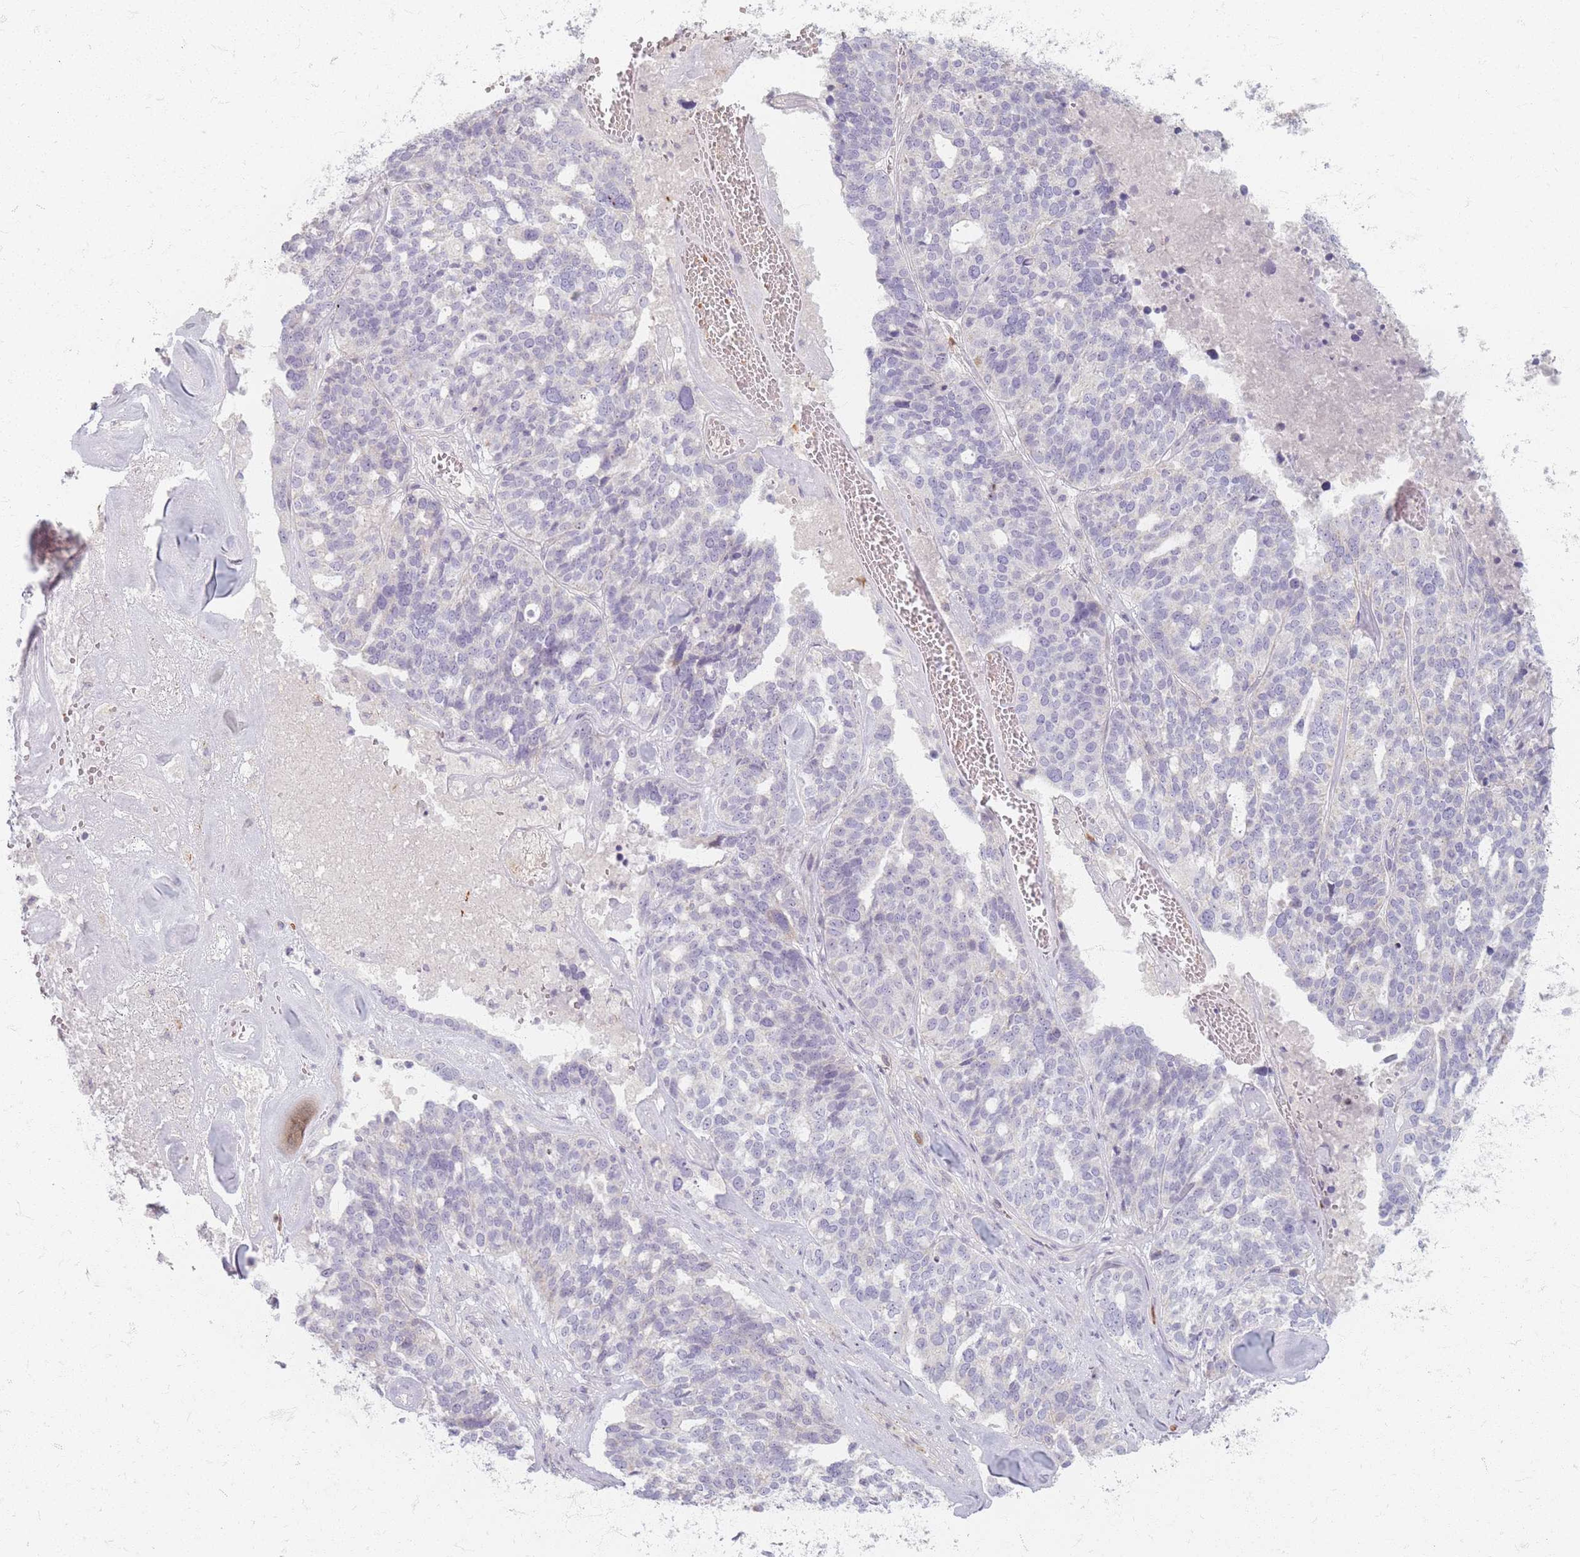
{"staining": {"intensity": "negative", "quantity": "none", "location": "none"}, "tissue": "ovarian cancer", "cell_type": "Tumor cells", "image_type": "cancer", "snomed": [{"axis": "morphology", "description": "Cystadenocarcinoma, serous, NOS"}, {"axis": "topography", "description": "Ovary"}], "caption": "Human ovarian cancer stained for a protein using IHC exhibits no positivity in tumor cells.", "gene": "CHCHD7", "patient": {"sex": "female", "age": 59}}